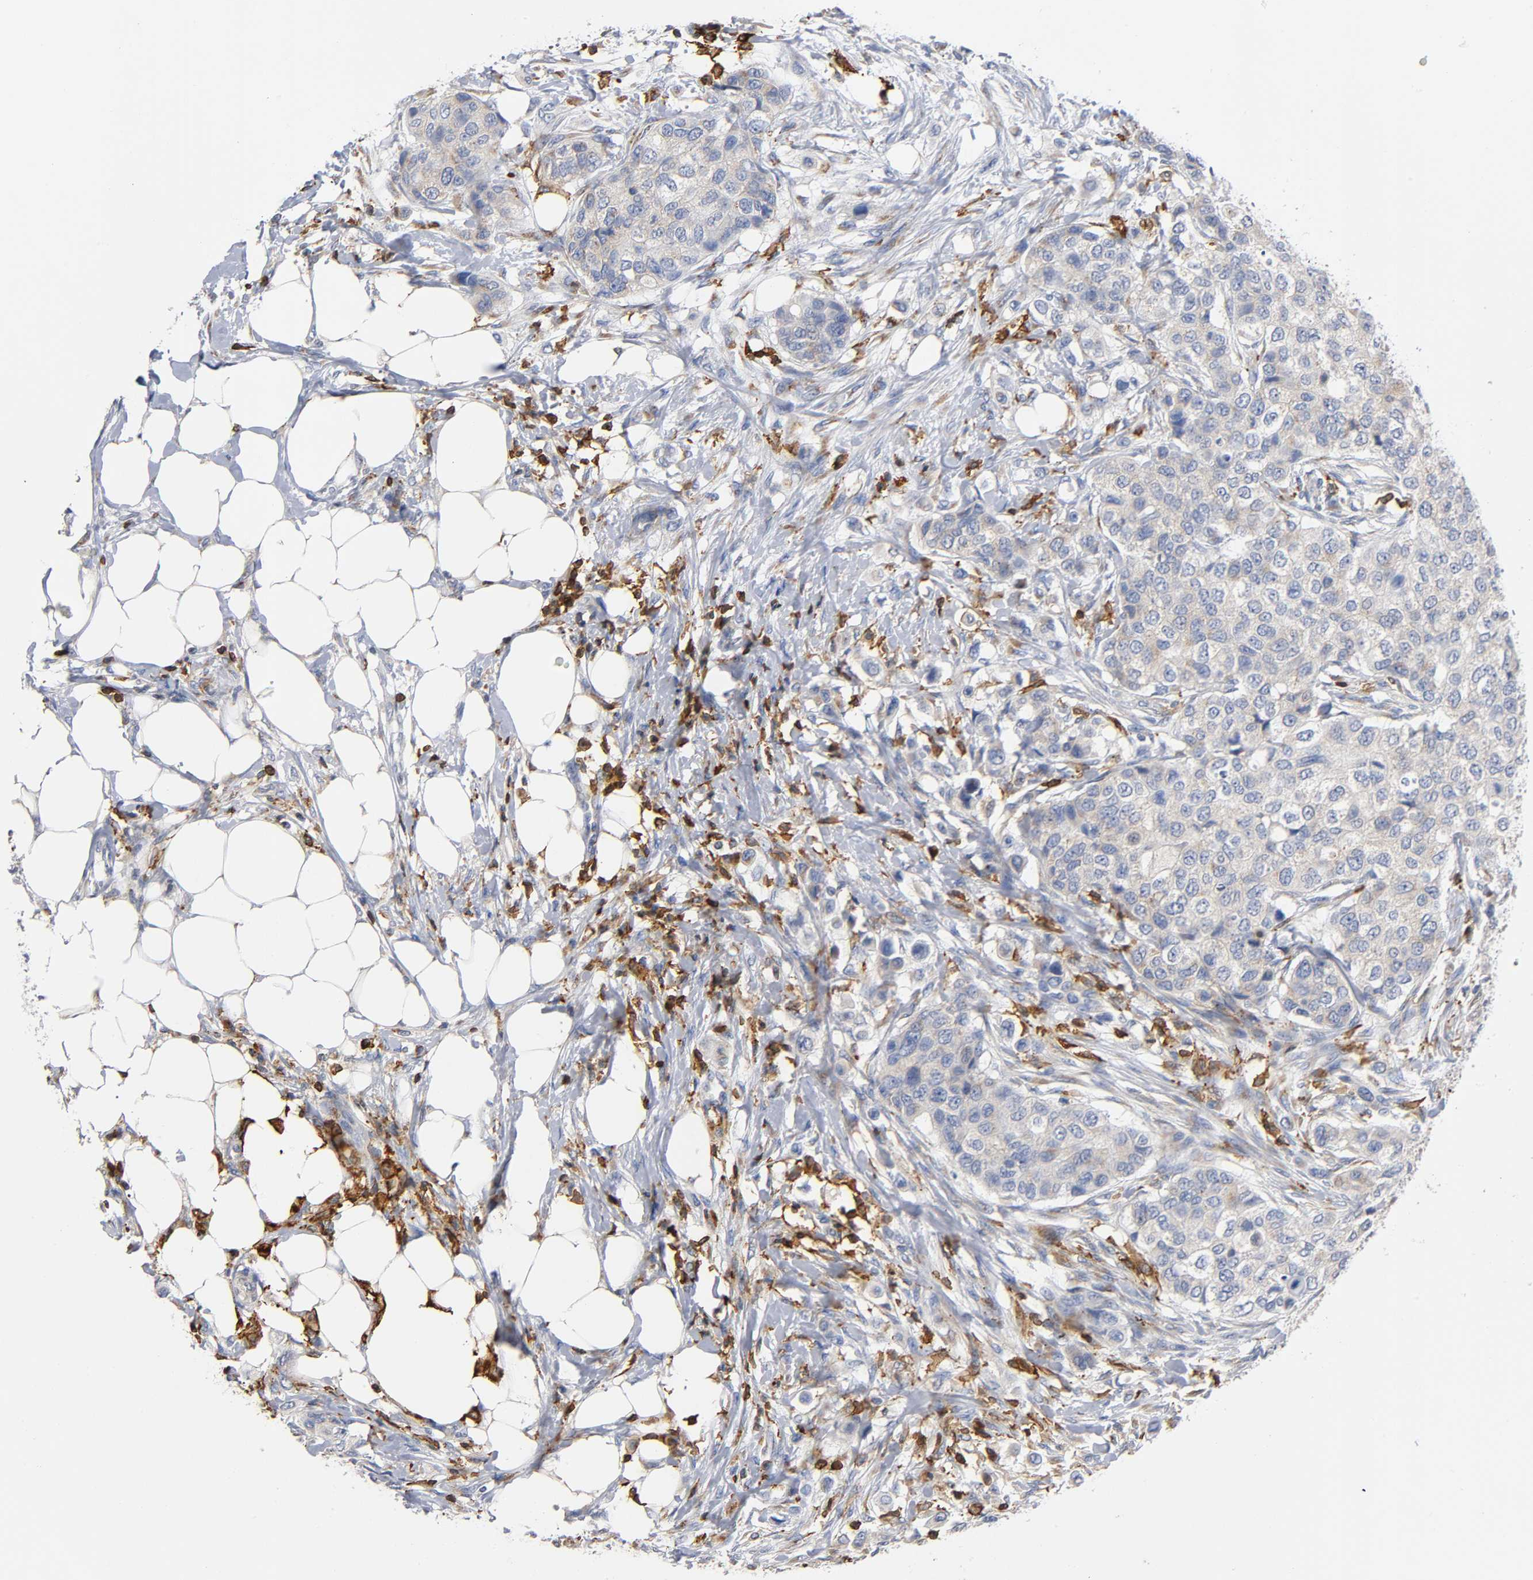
{"staining": {"intensity": "moderate", "quantity": "25%-75%", "location": "cytoplasmic/membranous"}, "tissue": "breast cancer", "cell_type": "Tumor cells", "image_type": "cancer", "snomed": [{"axis": "morphology", "description": "Normal tissue, NOS"}, {"axis": "morphology", "description": "Duct carcinoma"}, {"axis": "topography", "description": "Breast"}], "caption": "A brown stain shows moderate cytoplasmic/membranous expression of a protein in breast cancer (intraductal carcinoma) tumor cells. The staining was performed using DAB to visualize the protein expression in brown, while the nuclei were stained in blue with hematoxylin (Magnification: 20x).", "gene": "CAPN10", "patient": {"sex": "female", "age": 49}}